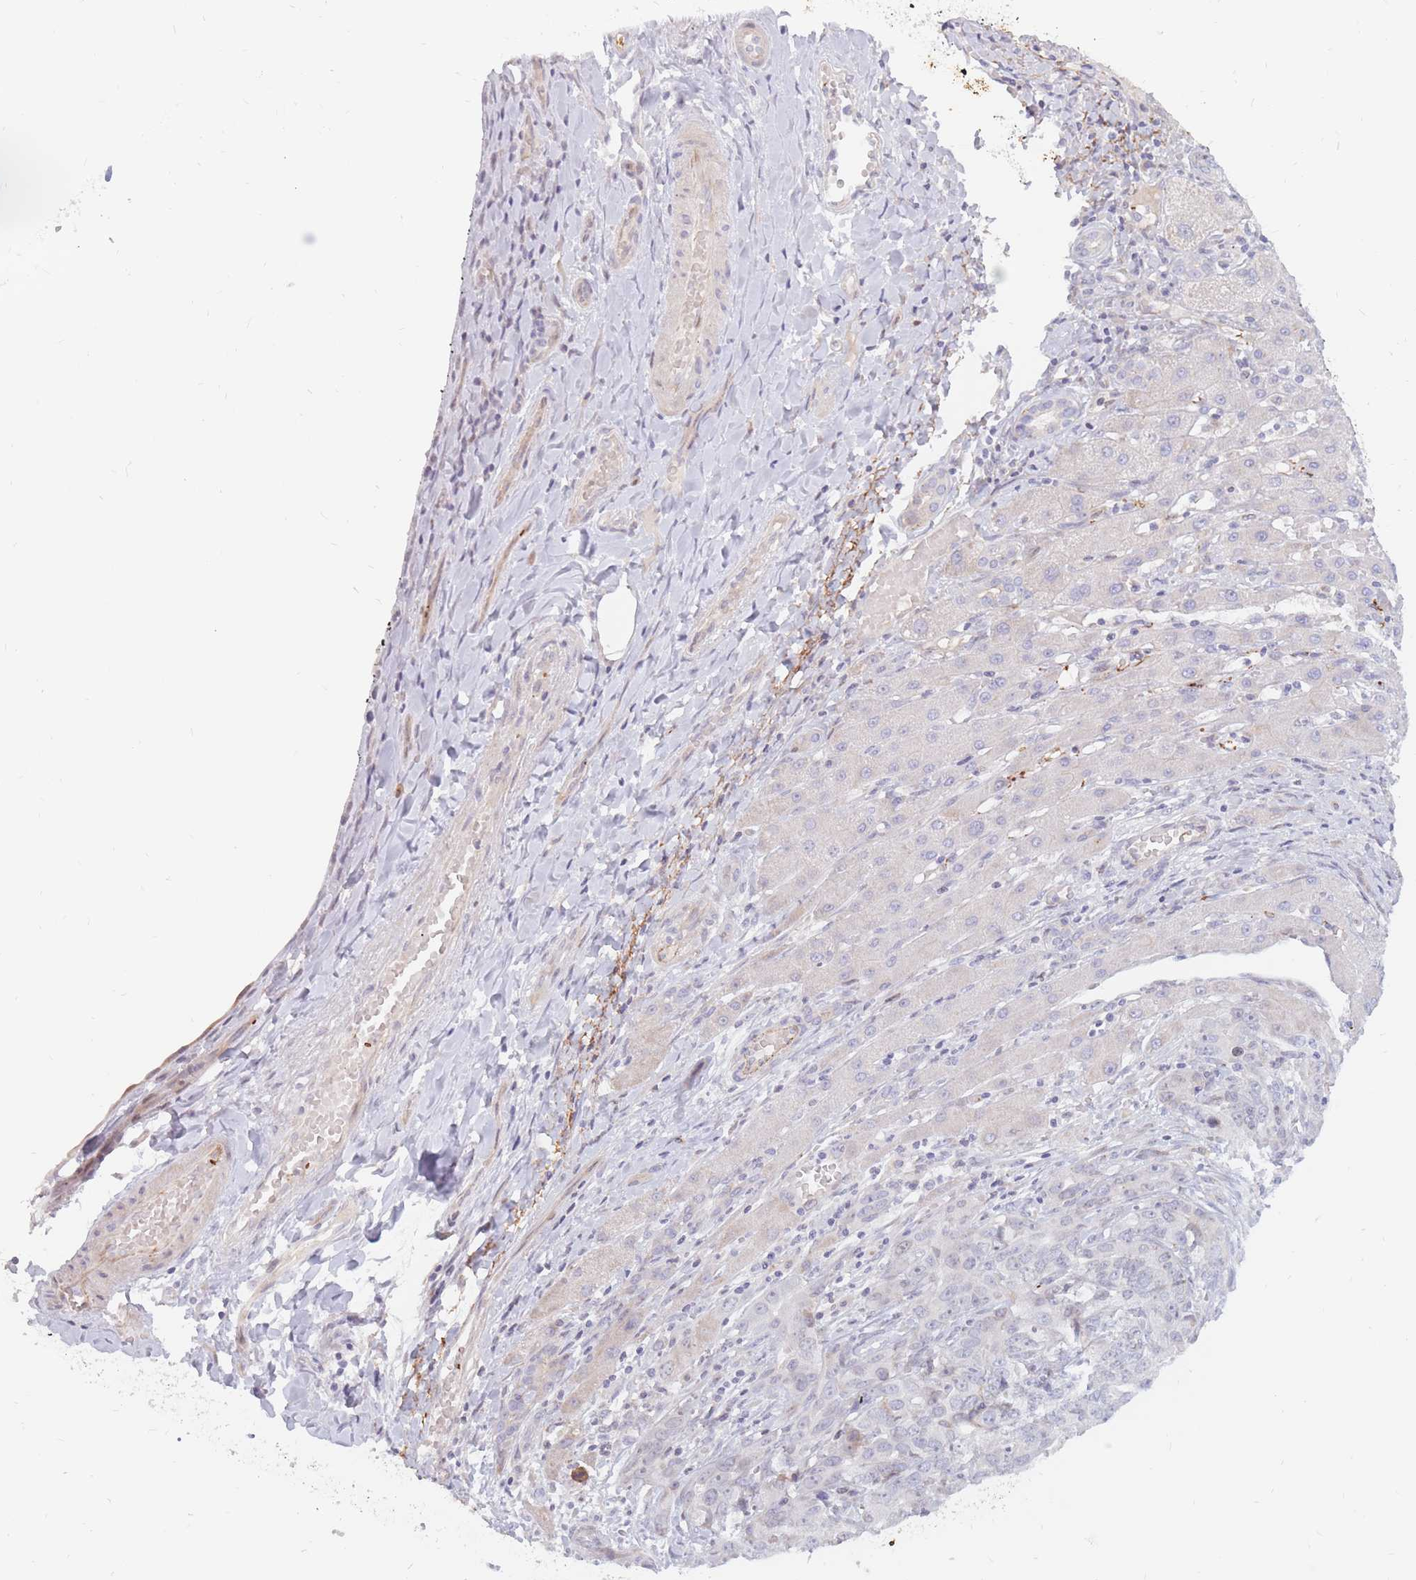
{"staining": {"intensity": "negative", "quantity": "none", "location": "none"}, "tissue": "liver cancer", "cell_type": "Tumor cells", "image_type": "cancer", "snomed": [{"axis": "morphology", "description": "Cholangiocarcinoma"}, {"axis": "topography", "description": "Liver"}], "caption": "Immunohistochemistry (IHC) image of neoplastic tissue: human liver cancer (cholangiocarcinoma) stained with DAB (3,3'-diaminobenzidine) demonstrates no significant protein staining in tumor cells.", "gene": "PTGDR", "patient": {"sex": "male", "age": 59}}